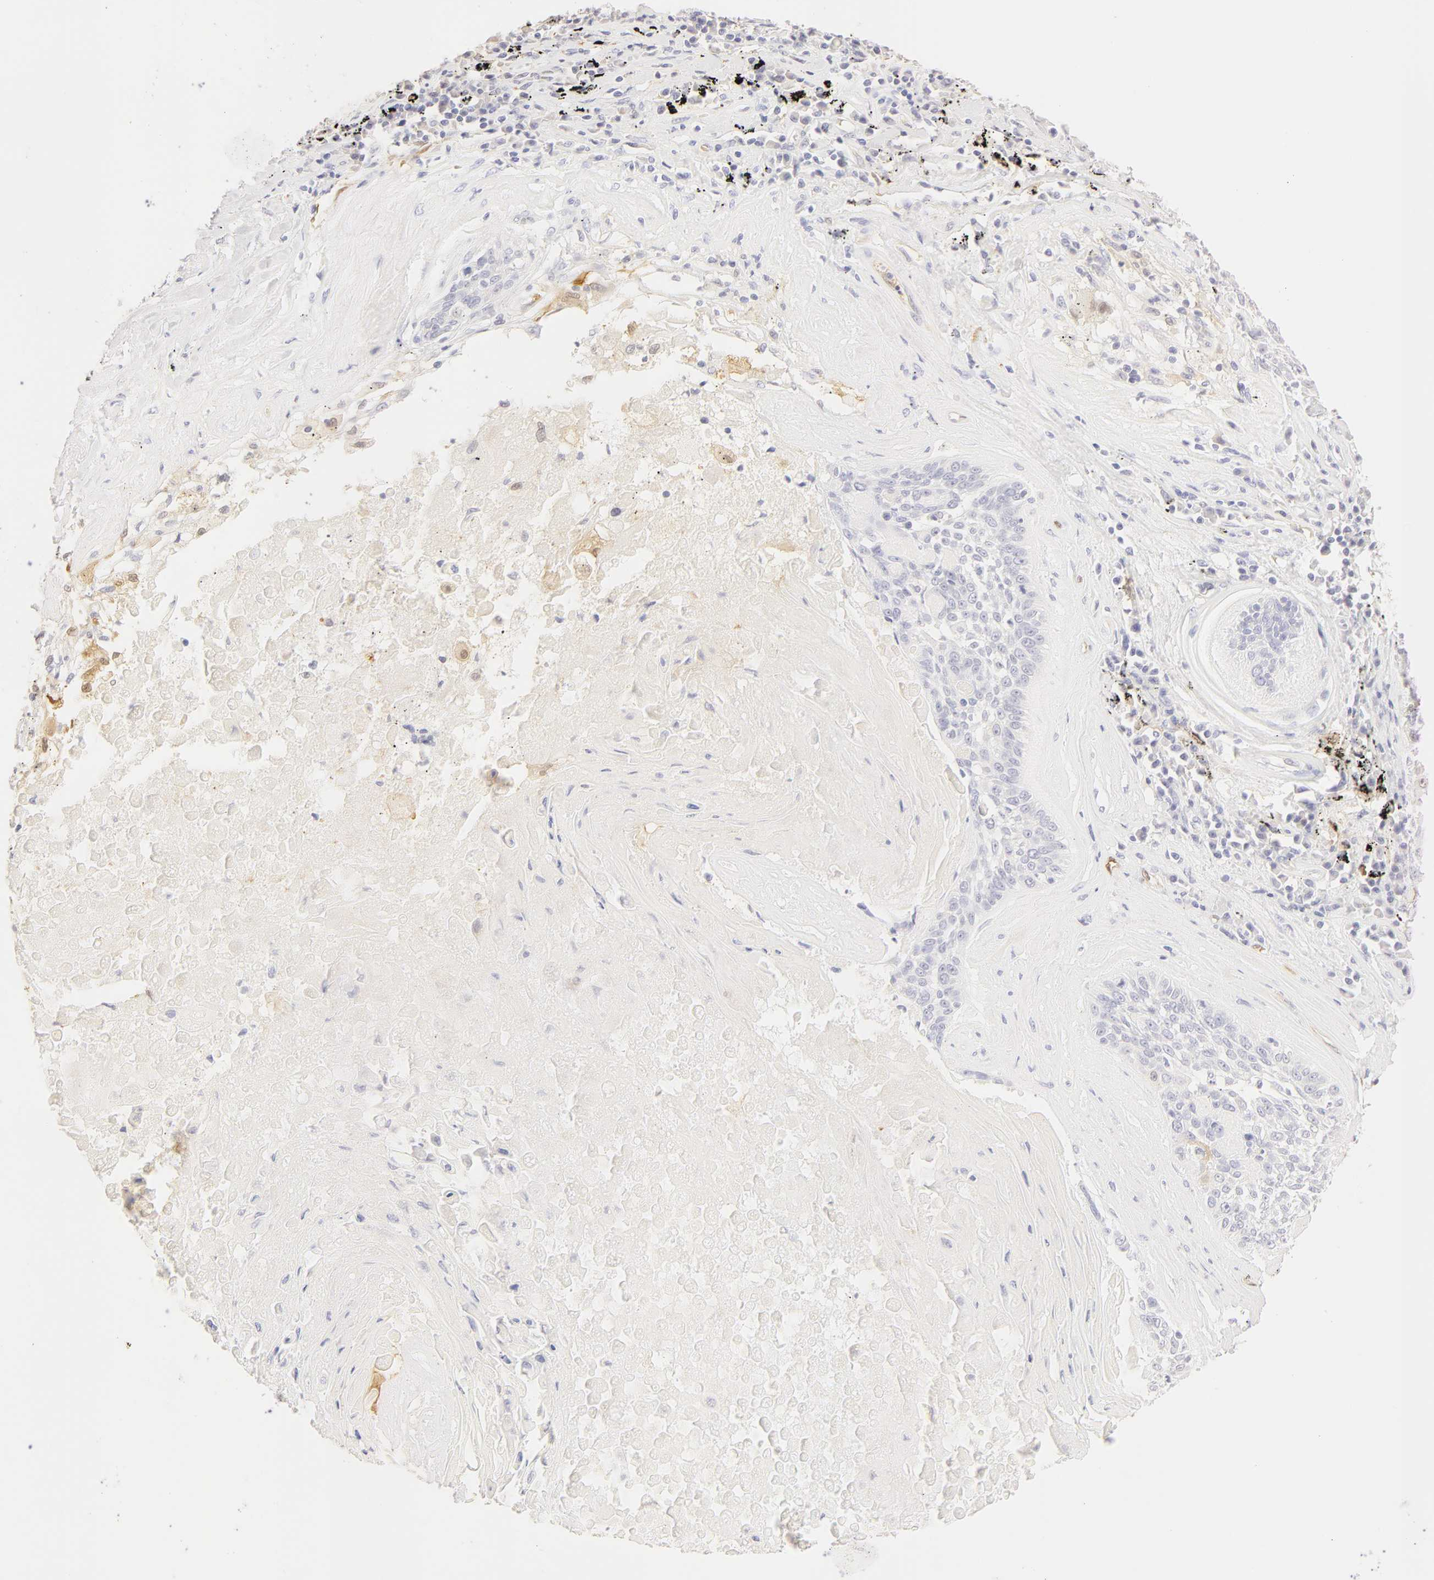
{"staining": {"intensity": "negative", "quantity": "none", "location": "none"}, "tissue": "lung cancer", "cell_type": "Tumor cells", "image_type": "cancer", "snomed": [{"axis": "morphology", "description": "Adenocarcinoma, NOS"}, {"axis": "topography", "description": "Lung"}], "caption": "Tumor cells are negative for brown protein staining in lung cancer.", "gene": "CA2", "patient": {"sex": "male", "age": 60}}